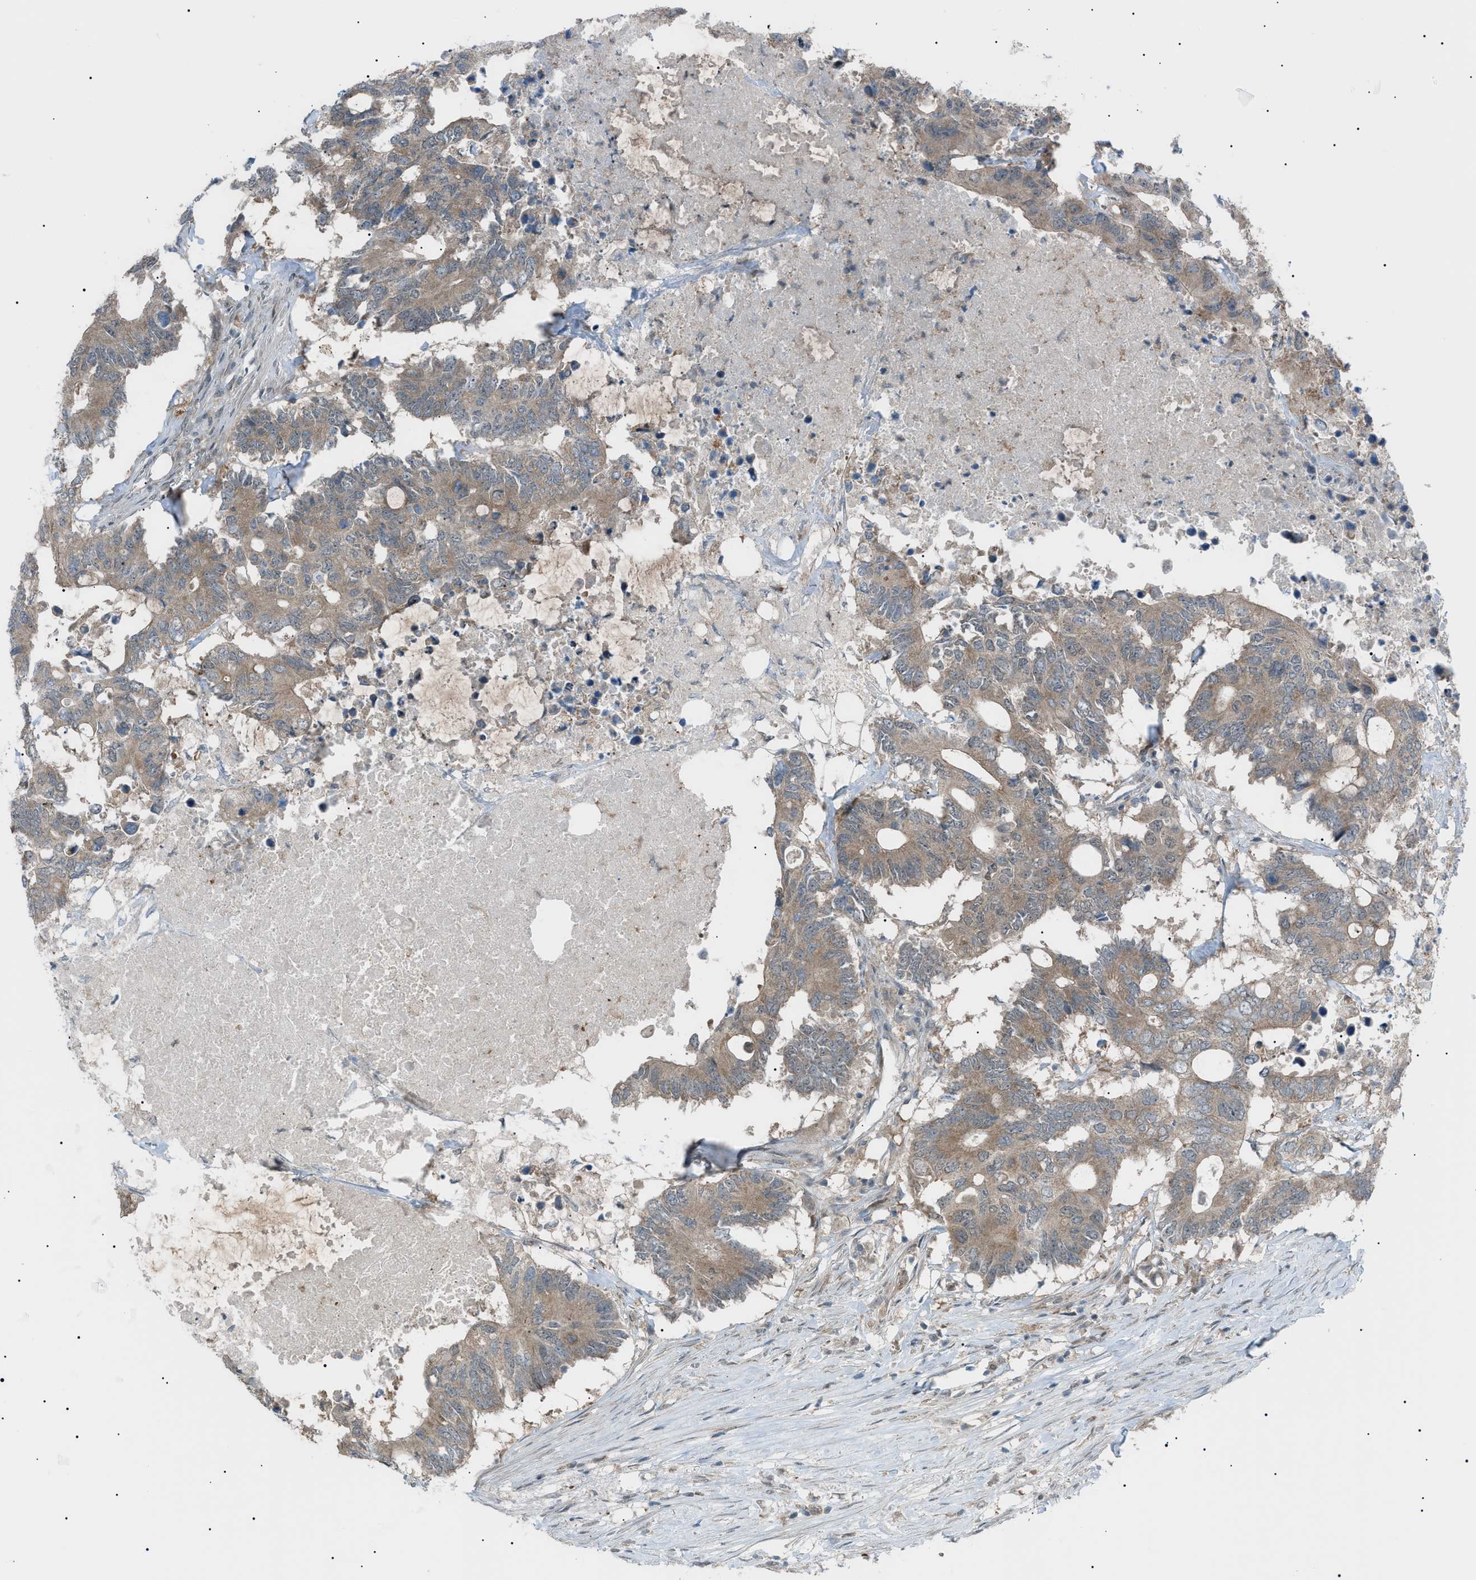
{"staining": {"intensity": "moderate", "quantity": ">75%", "location": "cytoplasmic/membranous"}, "tissue": "colorectal cancer", "cell_type": "Tumor cells", "image_type": "cancer", "snomed": [{"axis": "morphology", "description": "Adenocarcinoma, NOS"}, {"axis": "topography", "description": "Colon"}], "caption": "Protein staining by immunohistochemistry demonstrates moderate cytoplasmic/membranous staining in about >75% of tumor cells in colorectal cancer. (Brightfield microscopy of DAB IHC at high magnification).", "gene": "LPIN2", "patient": {"sex": "male", "age": 71}}